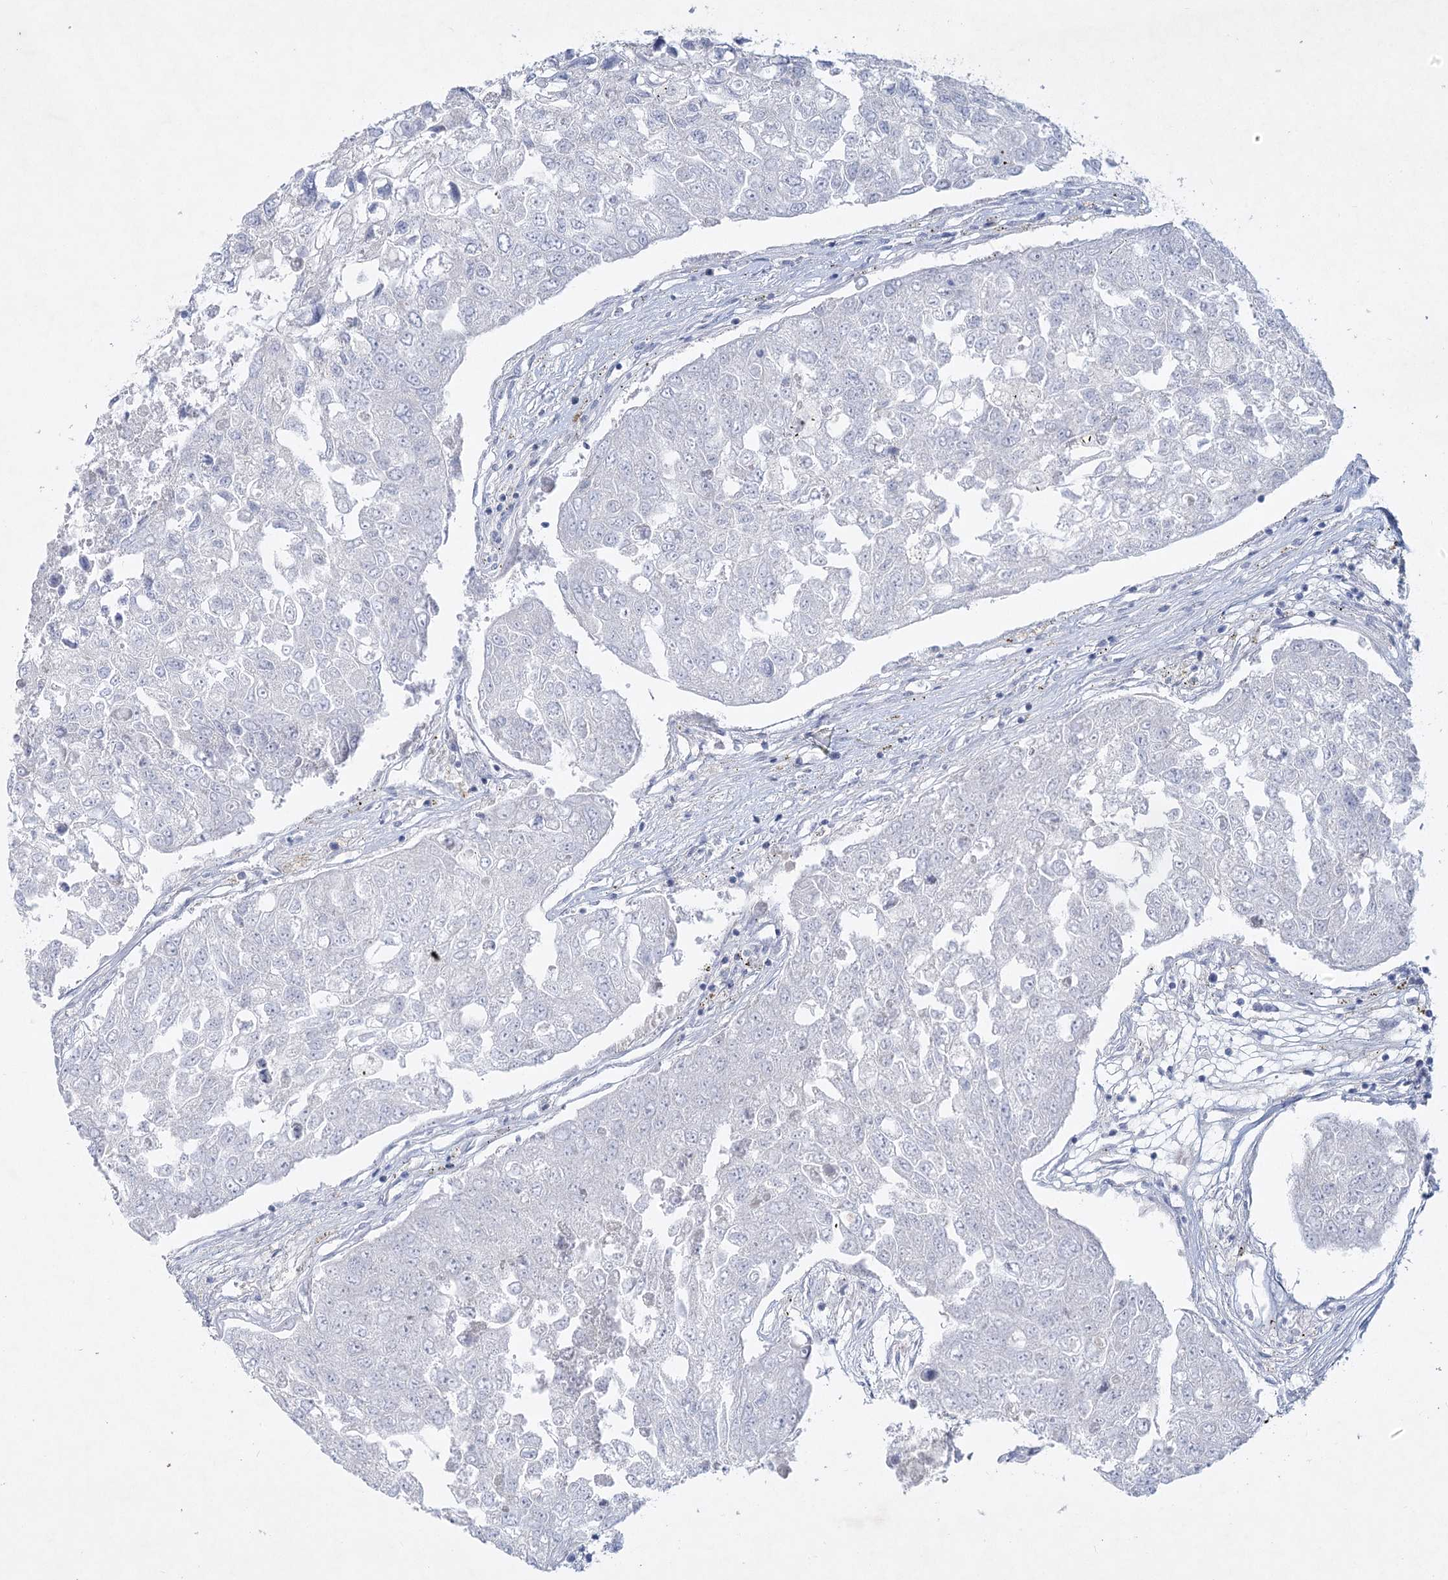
{"staining": {"intensity": "negative", "quantity": "none", "location": "none"}, "tissue": "urothelial cancer", "cell_type": "Tumor cells", "image_type": "cancer", "snomed": [{"axis": "morphology", "description": "Urothelial carcinoma, High grade"}, {"axis": "topography", "description": "Lymph node"}, {"axis": "topography", "description": "Urinary bladder"}], "caption": "Tumor cells are negative for protein expression in human urothelial carcinoma (high-grade).", "gene": "AAMDC", "patient": {"sex": "male", "age": 51}}